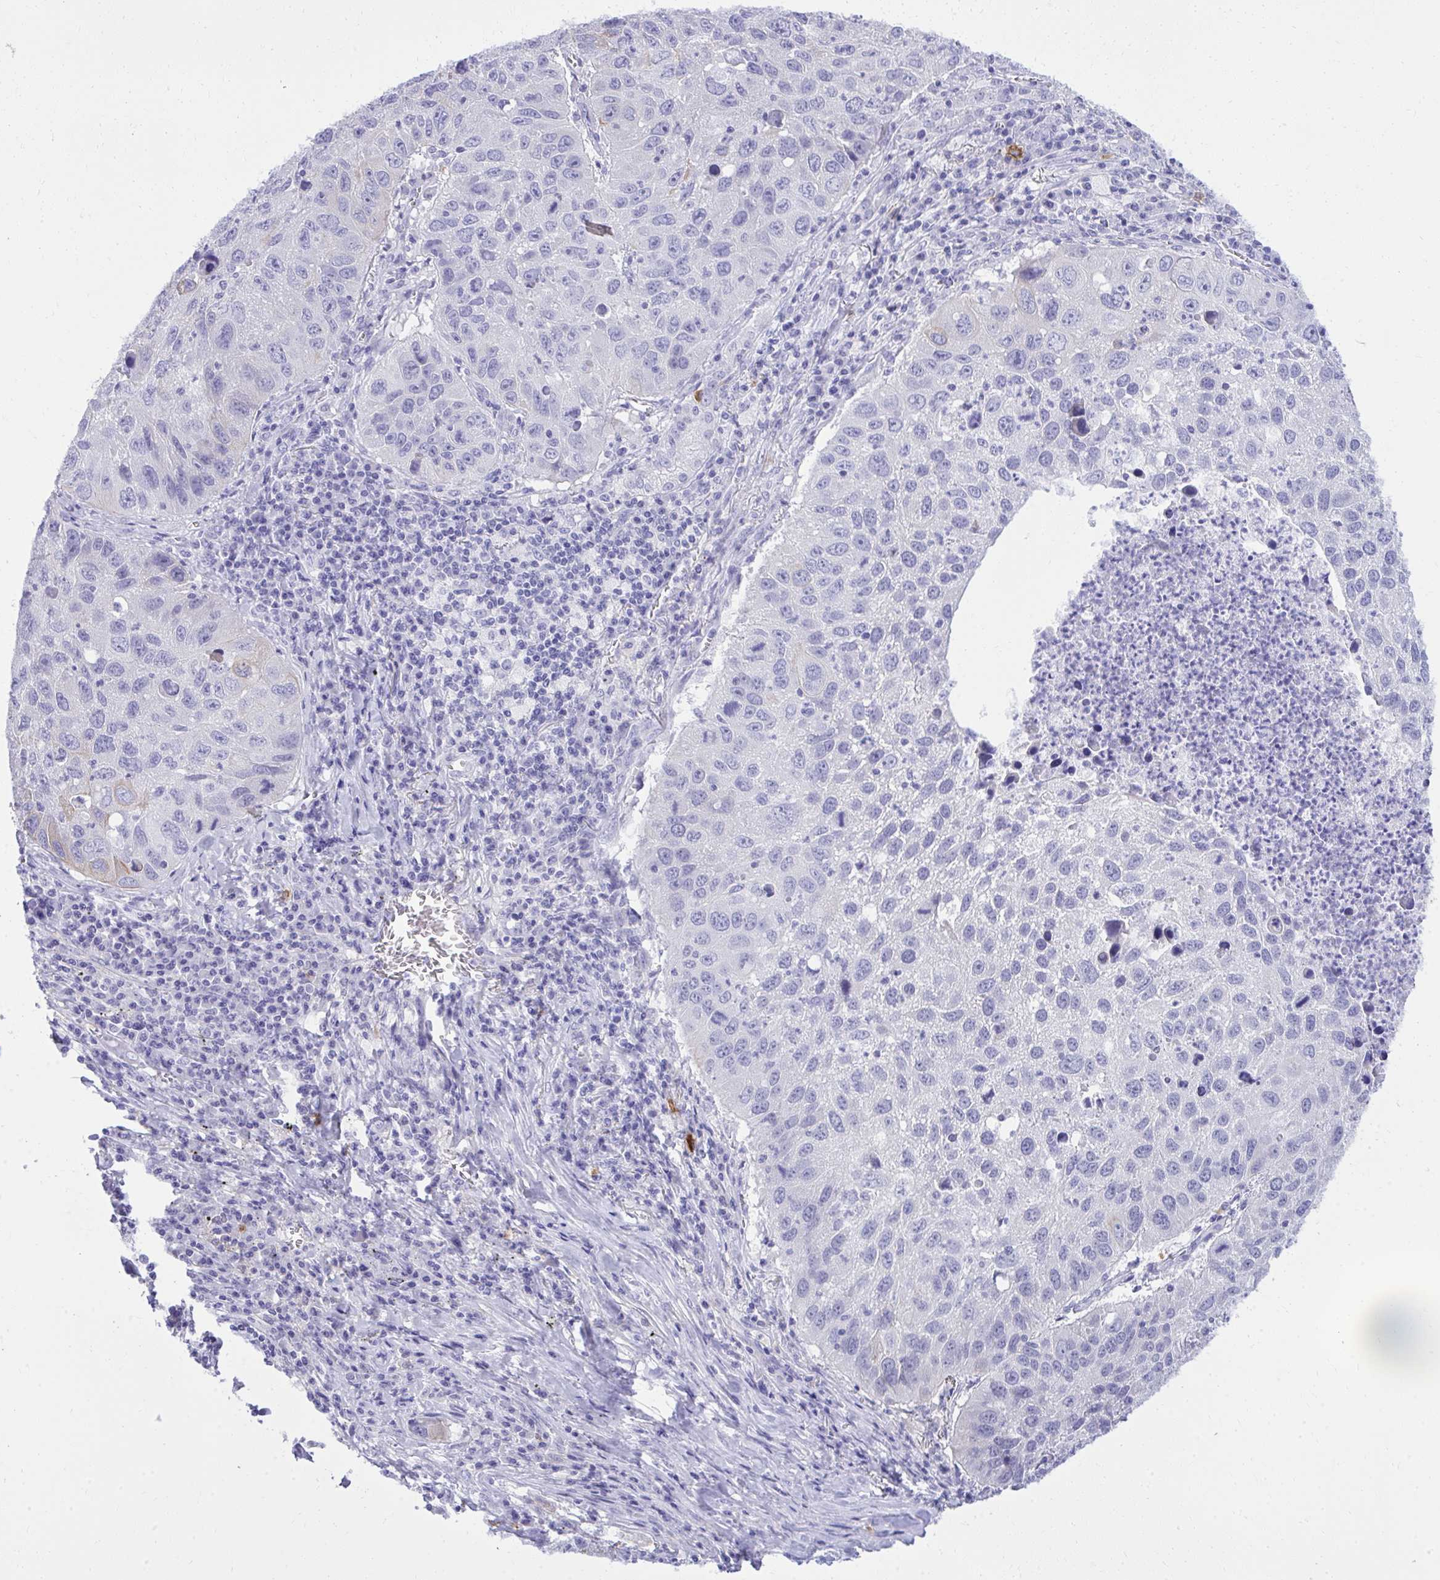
{"staining": {"intensity": "negative", "quantity": "none", "location": "none"}, "tissue": "lung cancer", "cell_type": "Tumor cells", "image_type": "cancer", "snomed": [{"axis": "morphology", "description": "Squamous cell carcinoma, NOS"}, {"axis": "topography", "description": "Lung"}], "caption": "Immunohistochemistry (IHC) photomicrograph of human squamous cell carcinoma (lung) stained for a protein (brown), which shows no staining in tumor cells.", "gene": "PSD", "patient": {"sex": "female", "age": 61}}